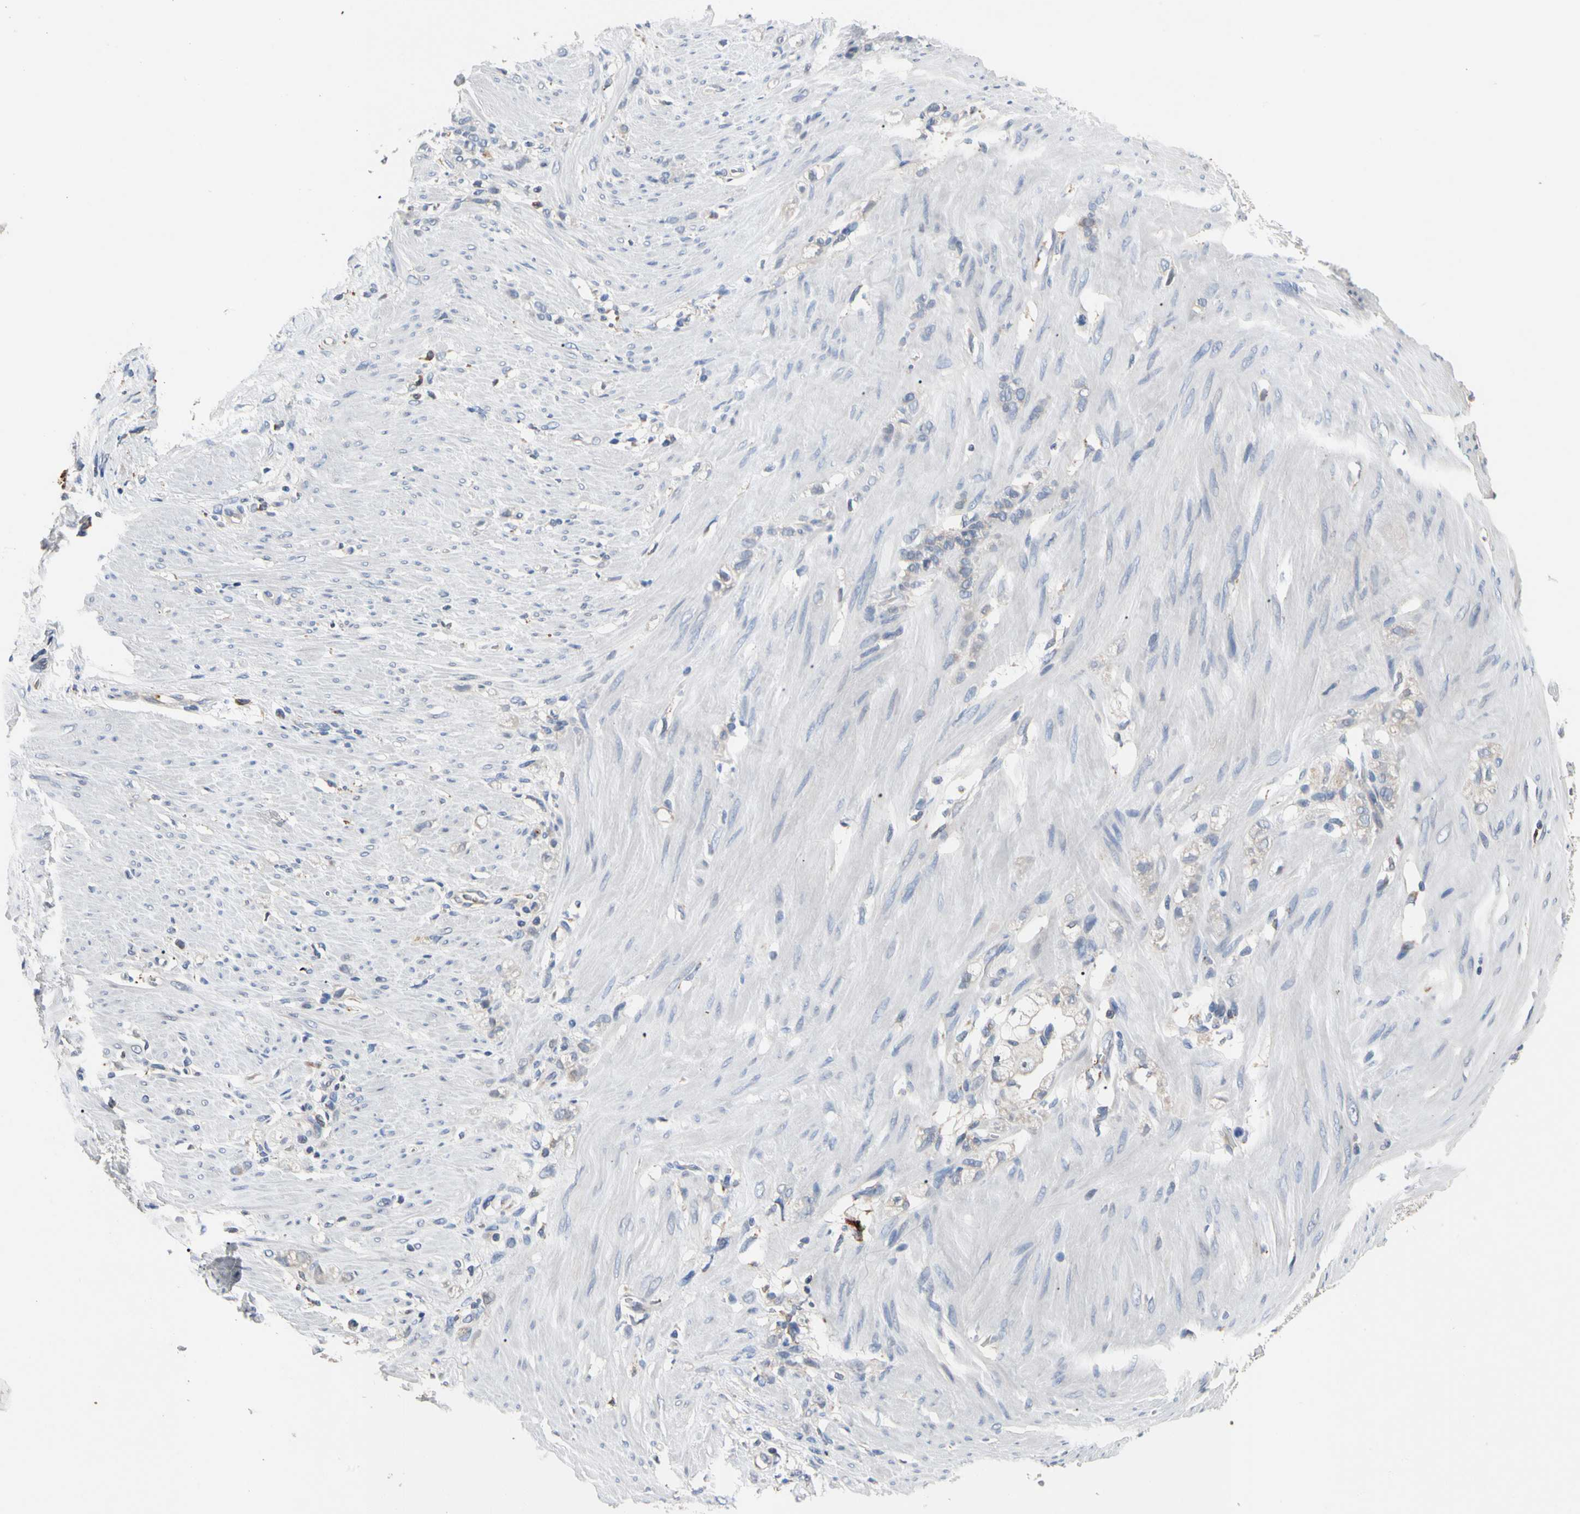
{"staining": {"intensity": "negative", "quantity": "none", "location": "none"}, "tissue": "stomach cancer", "cell_type": "Tumor cells", "image_type": "cancer", "snomed": [{"axis": "morphology", "description": "Adenocarcinoma, NOS"}, {"axis": "topography", "description": "Stomach"}], "caption": "The histopathology image shows no staining of tumor cells in adenocarcinoma (stomach).", "gene": "ADA2", "patient": {"sex": "male", "age": 82}}